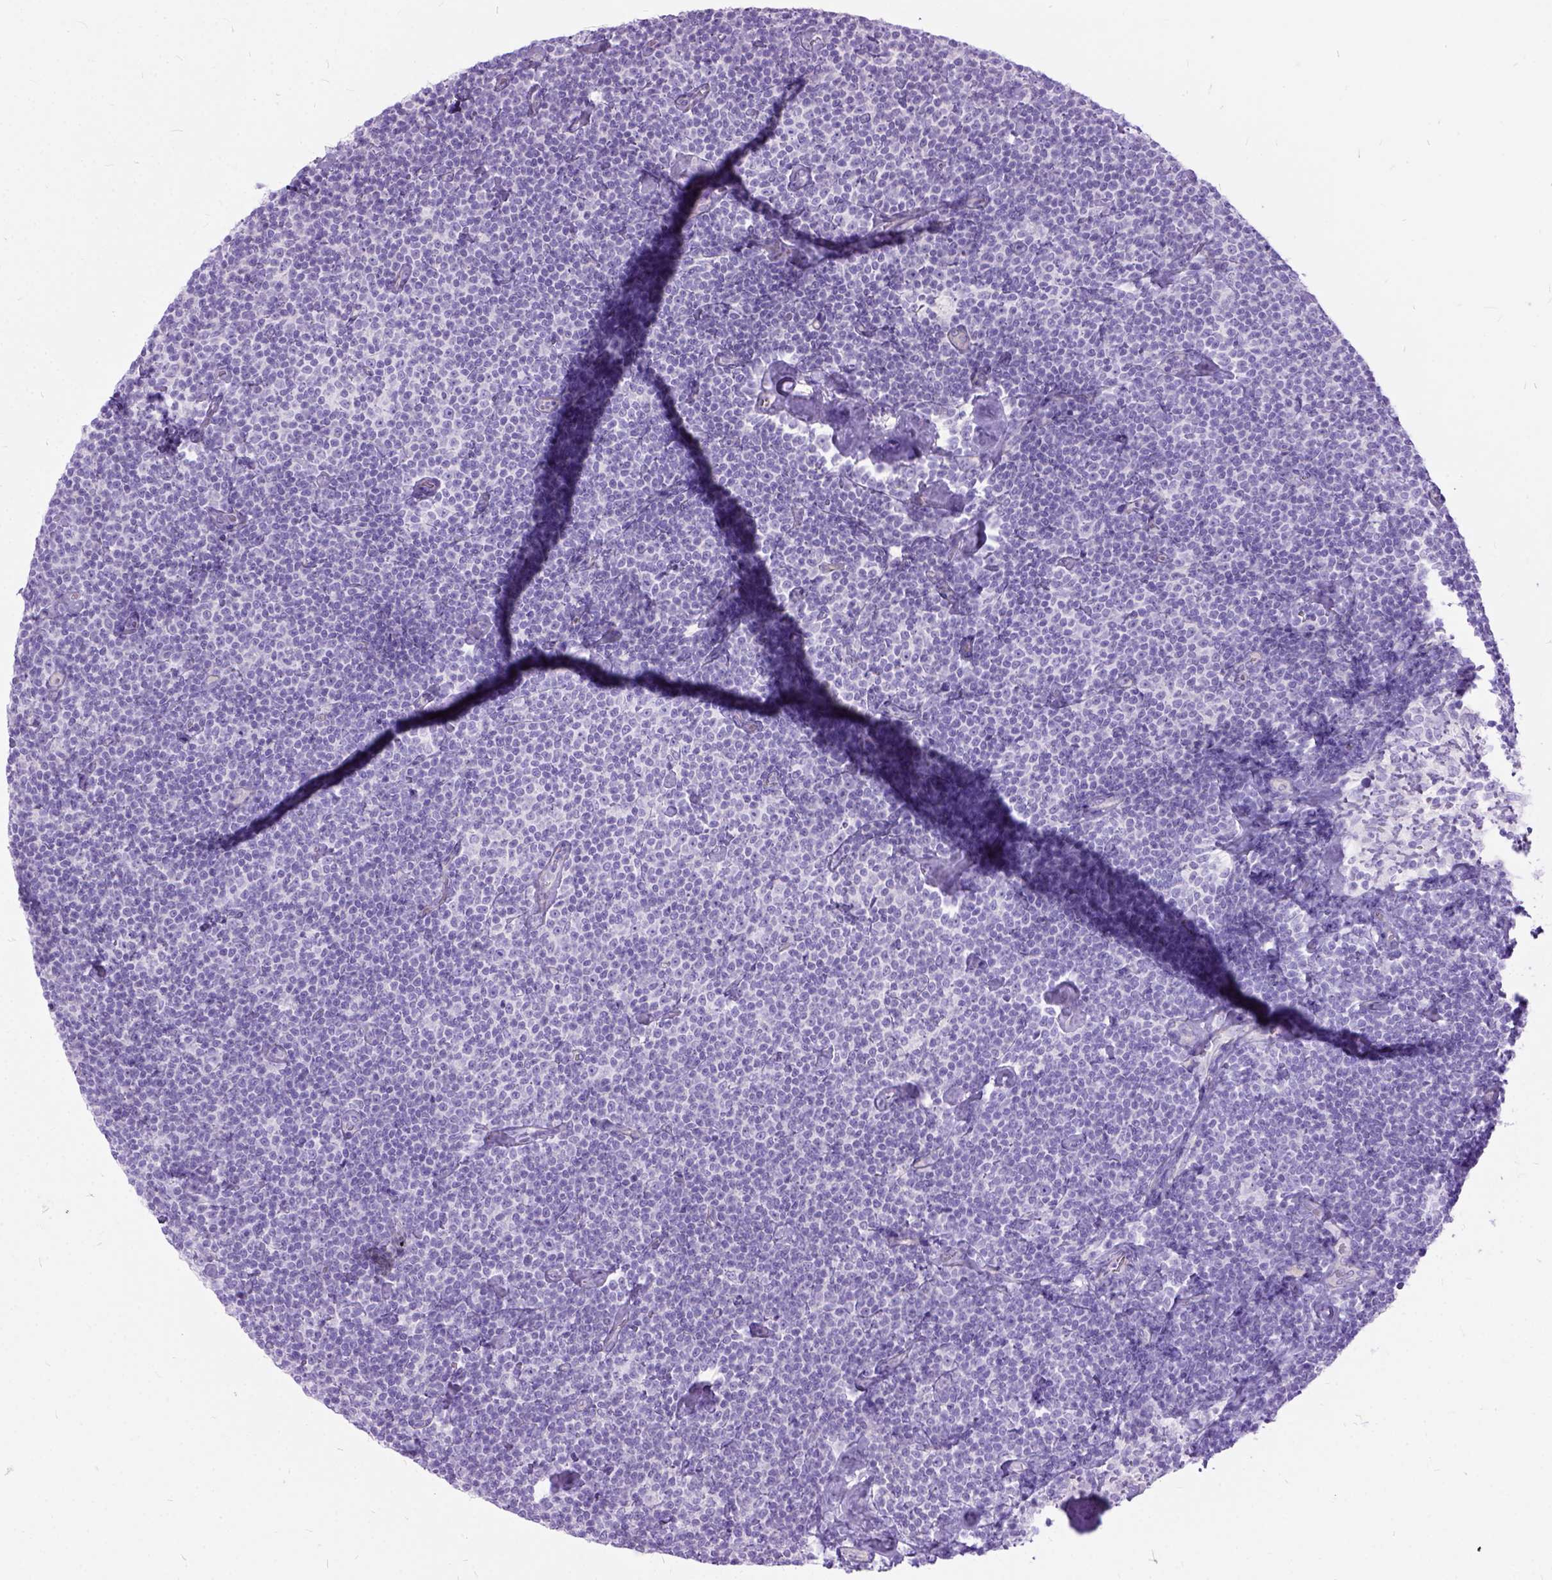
{"staining": {"intensity": "negative", "quantity": "none", "location": "none"}, "tissue": "lymphoma", "cell_type": "Tumor cells", "image_type": "cancer", "snomed": [{"axis": "morphology", "description": "Malignant lymphoma, non-Hodgkin's type, Low grade"}, {"axis": "topography", "description": "Lymph node"}], "caption": "The histopathology image shows no staining of tumor cells in malignant lymphoma, non-Hodgkin's type (low-grade). (Stains: DAB immunohistochemistry (IHC) with hematoxylin counter stain, Microscopy: brightfield microscopy at high magnification).", "gene": "ARL9", "patient": {"sex": "male", "age": 81}}